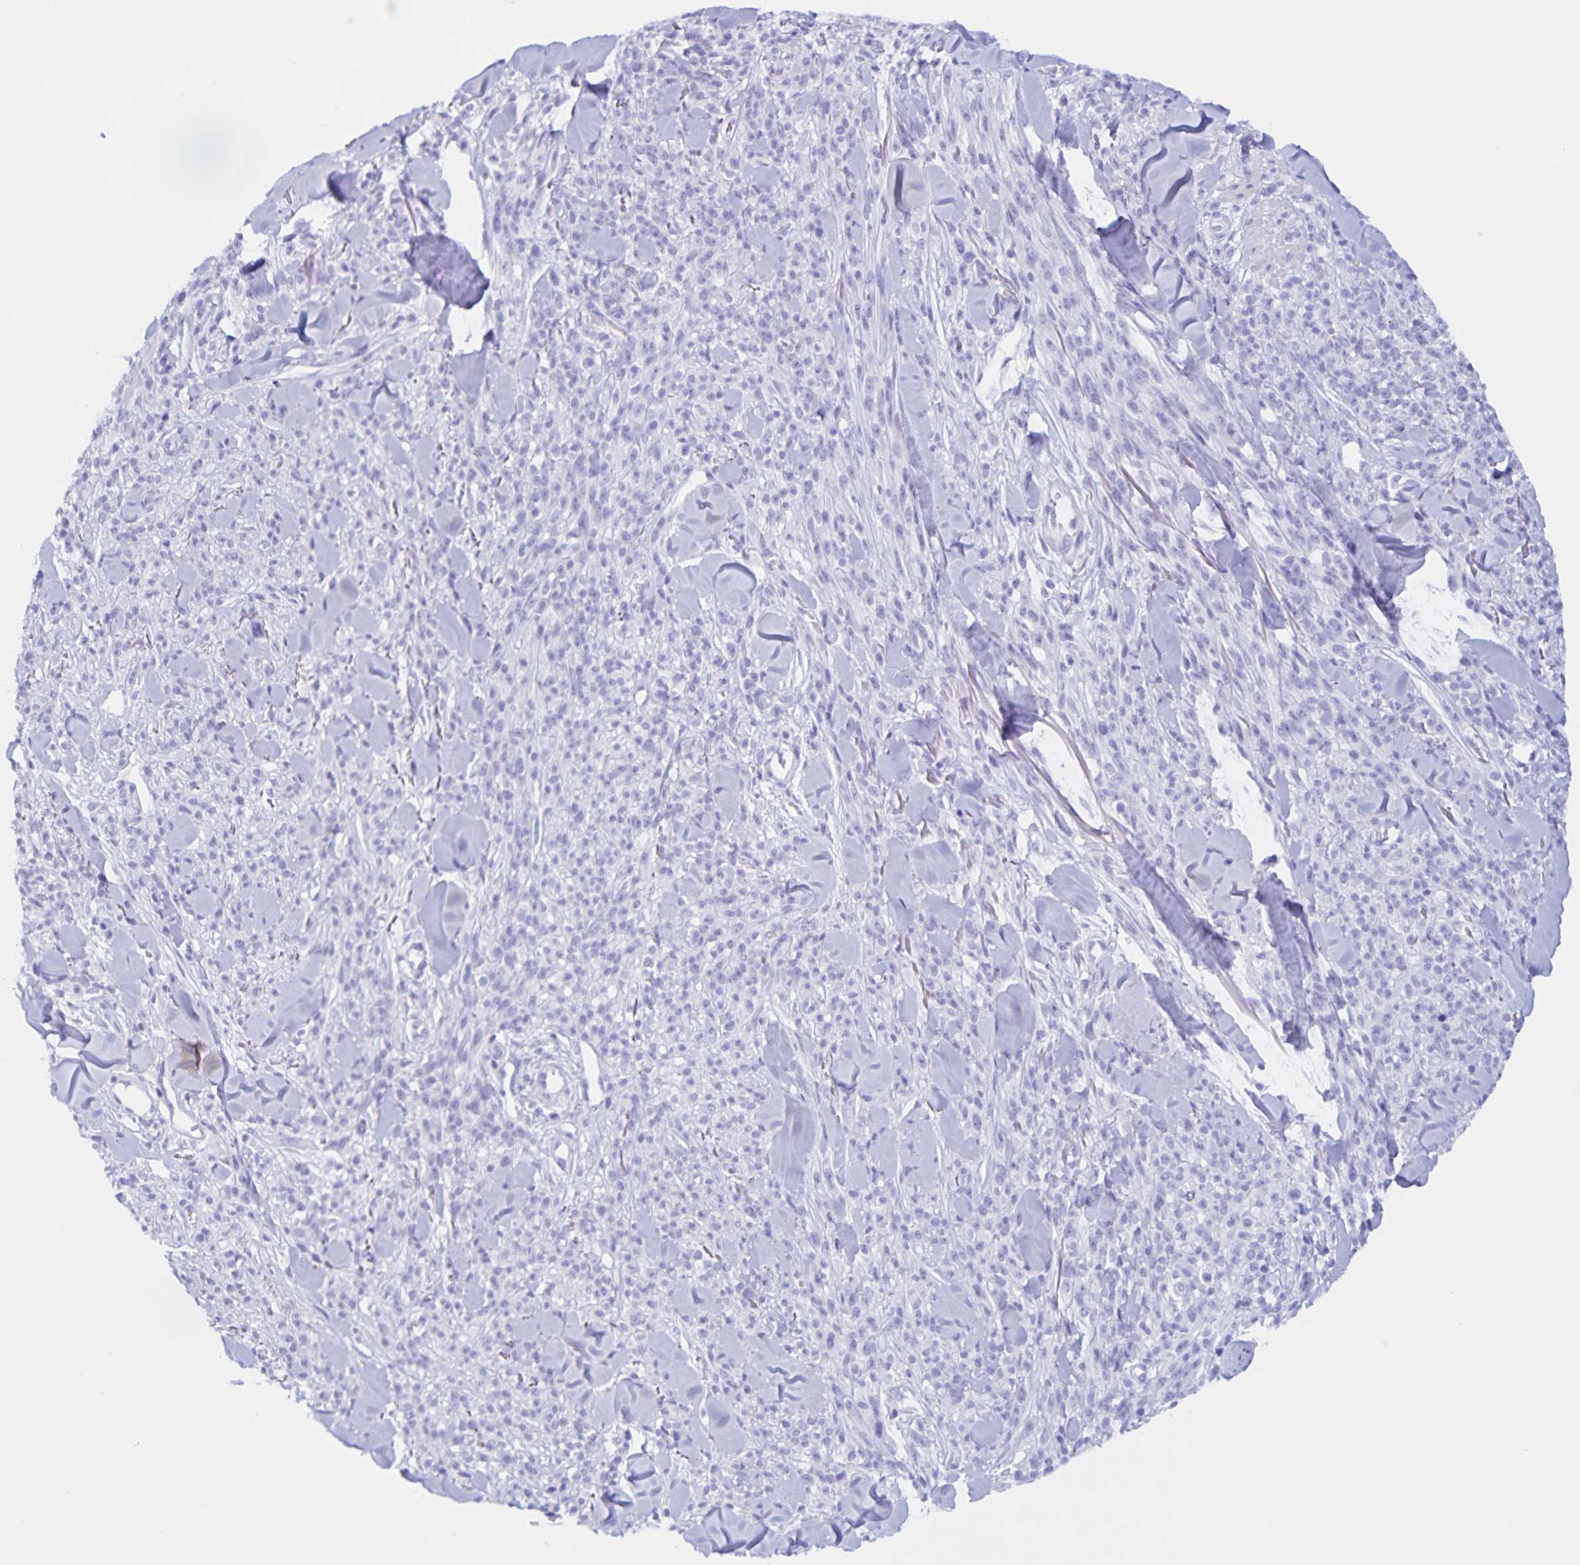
{"staining": {"intensity": "negative", "quantity": "none", "location": "none"}, "tissue": "melanoma", "cell_type": "Tumor cells", "image_type": "cancer", "snomed": [{"axis": "morphology", "description": "Malignant melanoma, NOS"}, {"axis": "topography", "description": "Skin"}, {"axis": "topography", "description": "Skin of trunk"}], "caption": "Histopathology image shows no protein expression in tumor cells of malignant melanoma tissue. Nuclei are stained in blue.", "gene": "TGIF2LX", "patient": {"sex": "male", "age": 74}}